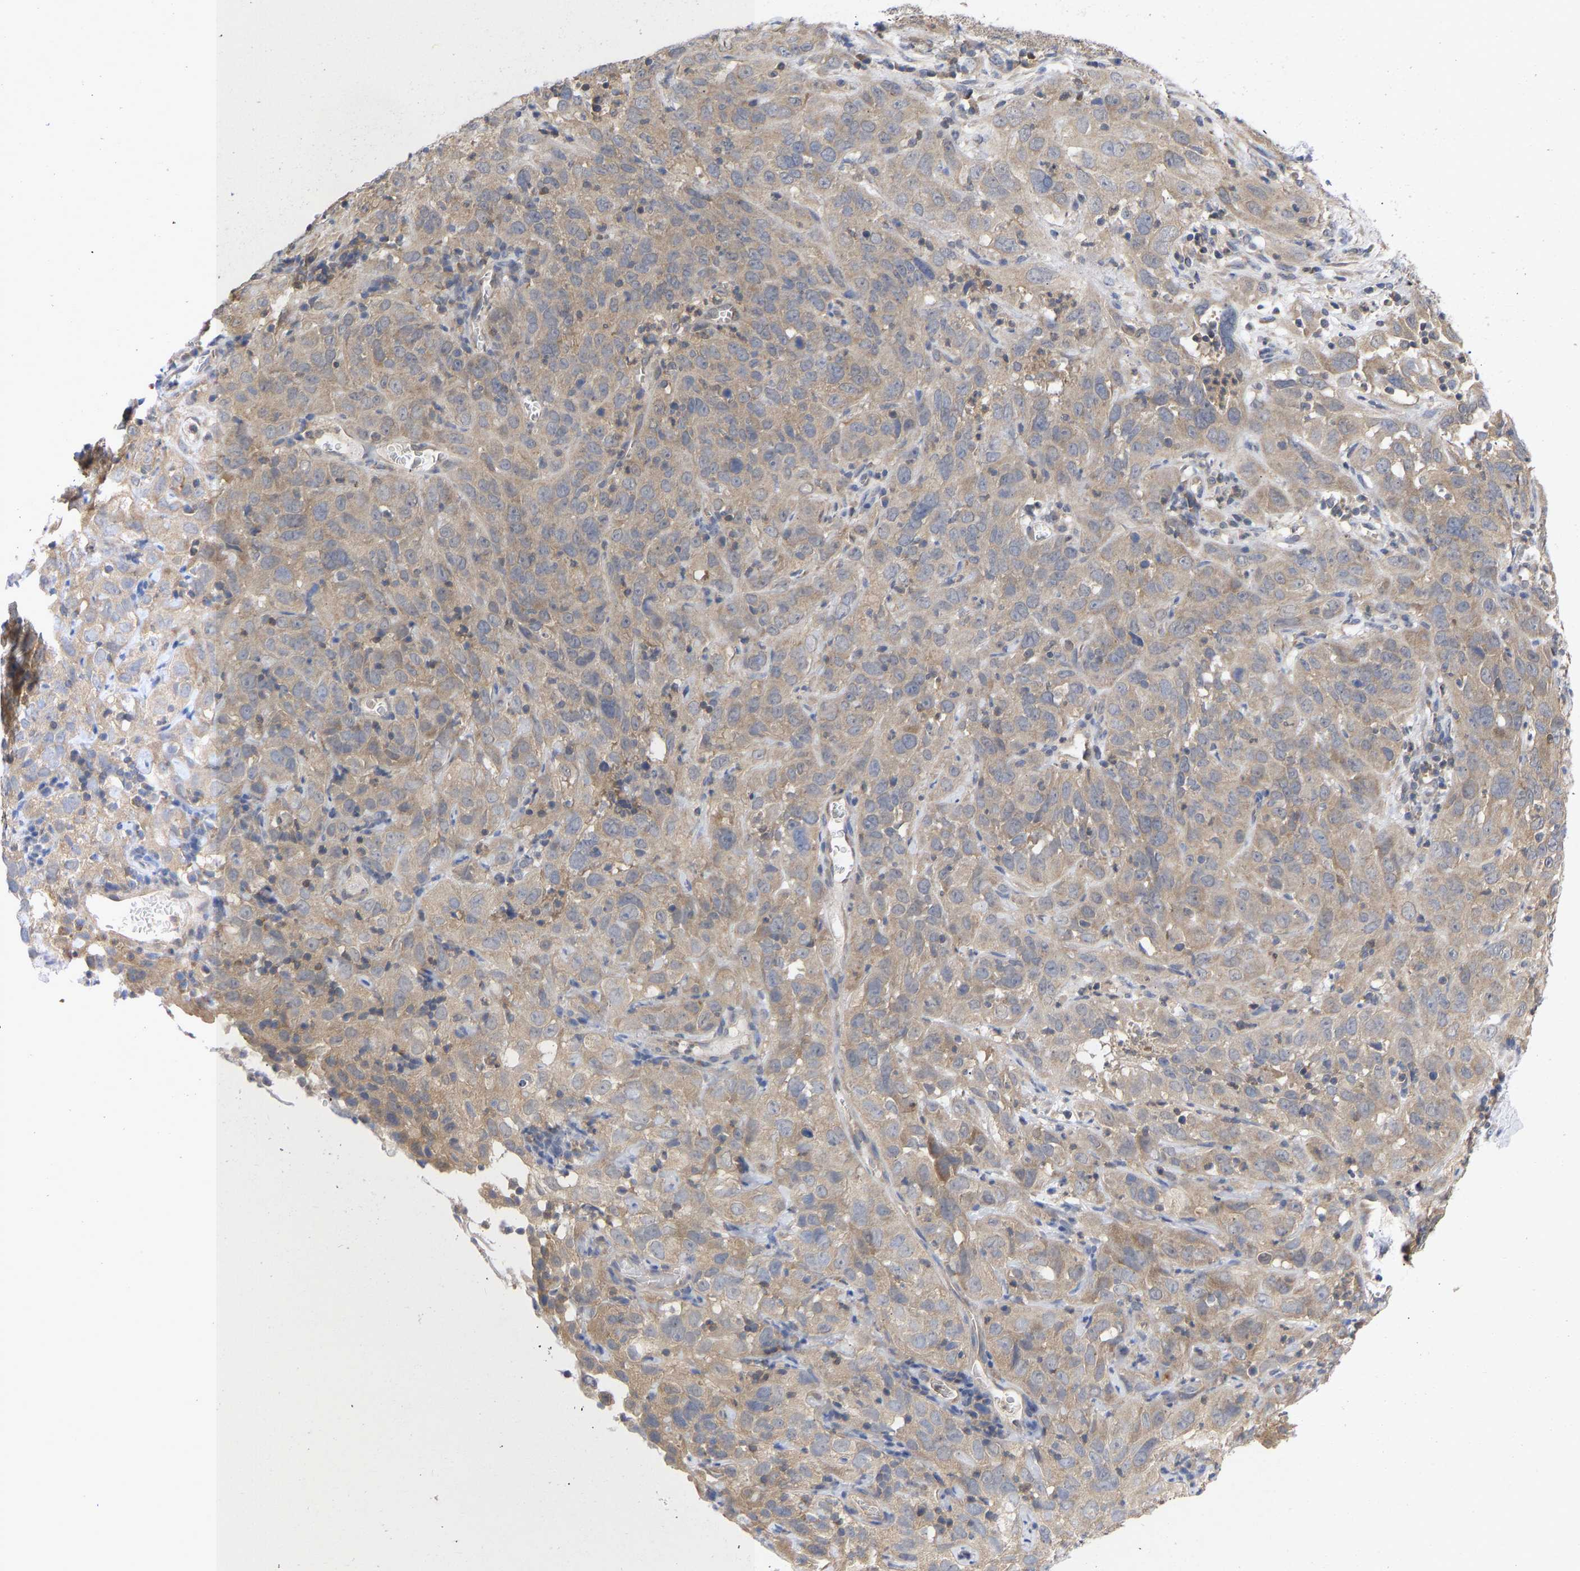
{"staining": {"intensity": "weak", "quantity": ">75%", "location": "cytoplasmic/membranous"}, "tissue": "cervical cancer", "cell_type": "Tumor cells", "image_type": "cancer", "snomed": [{"axis": "morphology", "description": "Squamous cell carcinoma, NOS"}, {"axis": "topography", "description": "Cervix"}], "caption": "High-power microscopy captured an IHC photomicrograph of squamous cell carcinoma (cervical), revealing weak cytoplasmic/membranous staining in approximately >75% of tumor cells.", "gene": "MAP2K3", "patient": {"sex": "female", "age": 32}}